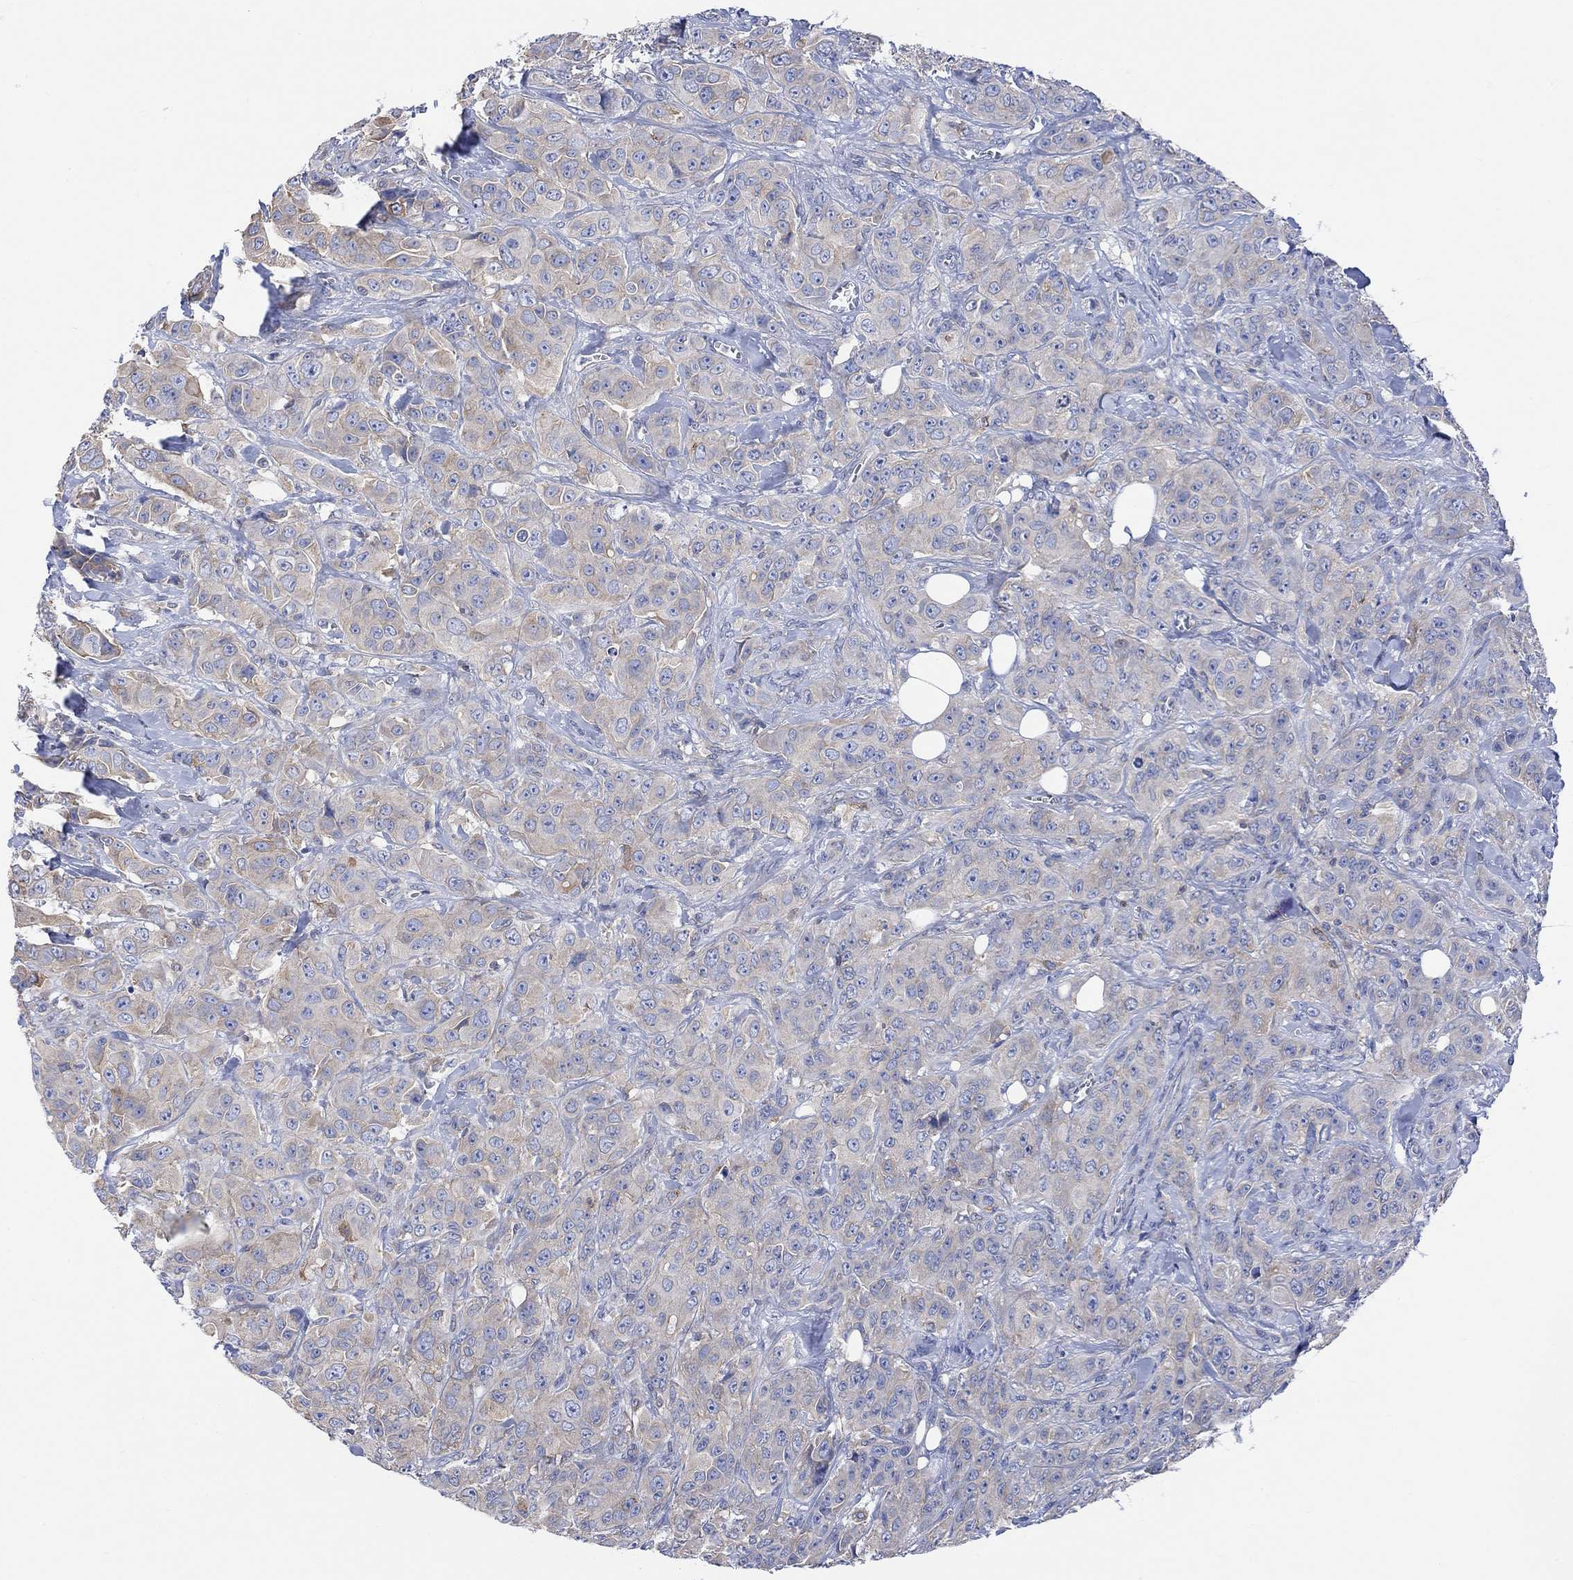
{"staining": {"intensity": "weak", "quantity": "<25%", "location": "cytoplasmic/membranous"}, "tissue": "breast cancer", "cell_type": "Tumor cells", "image_type": "cancer", "snomed": [{"axis": "morphology", "description": "Duct carcinoma"}, {"axis": "topography", "description": "Breast"}], "caption": "The immunohistochemistry micrograph has no significant positivity in tumor cells of invasive ductal carcinoma (breast) tissue.", "gene": "GBP5", "patient": {"sex": "female", "age": 43}}